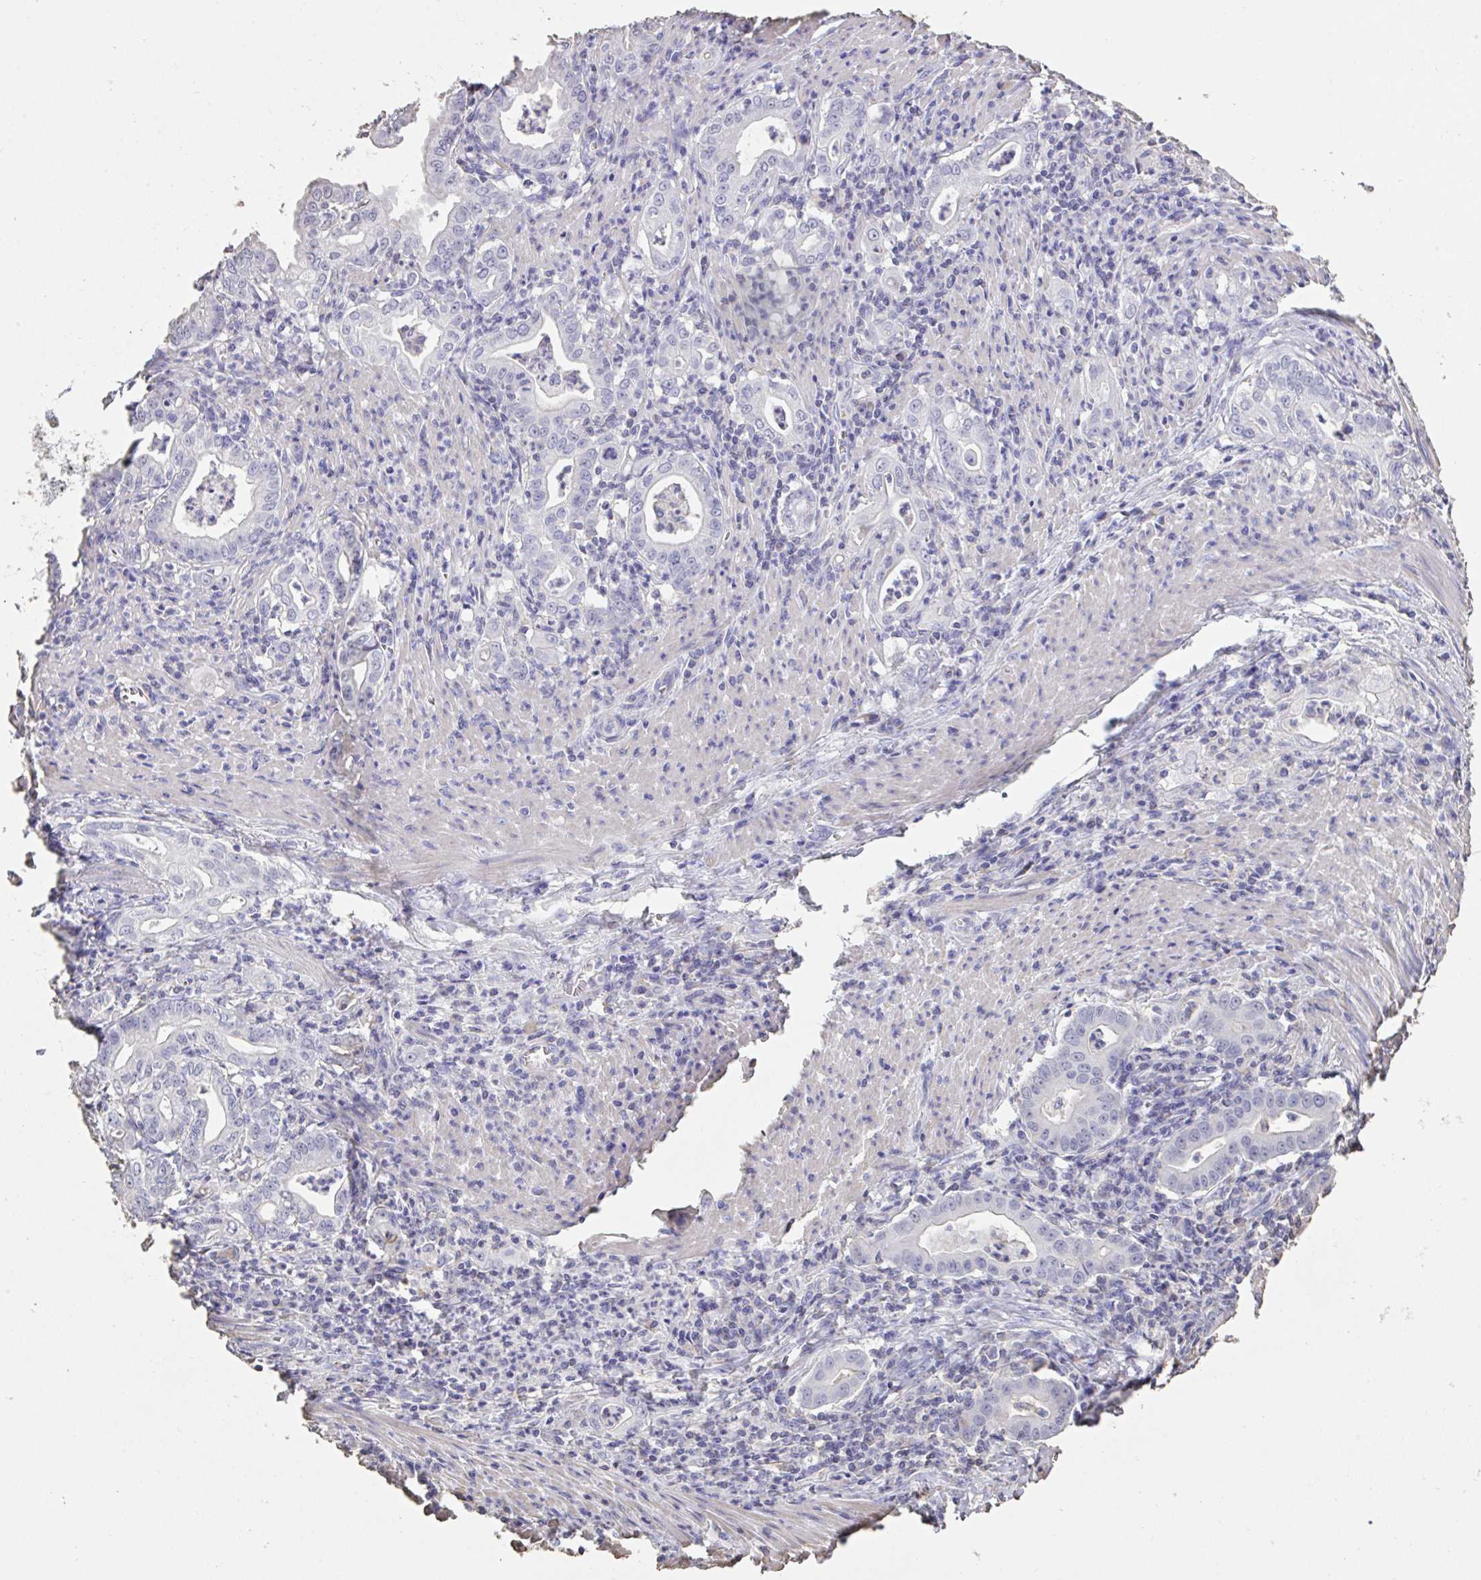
{"staining": {"intensity": "negative", "quantity": "none", "location": "none"}, "tissue": "stomach cancer", "cell_type": "Tumor cells", "image_type": "cancer", "snomed": [{"axis": "morphology", "description": "Adenocarcinoma, NOS"}, {"axis": "topography", "description": "Stomach, upper"}], "caption": "IHC image of human adenocarcinoma (stomach) stained for a protein (brown), which shows no positivity in tumor cells.", "gene": "IL23R", "patient": {"sex": "female", "age": 79}}